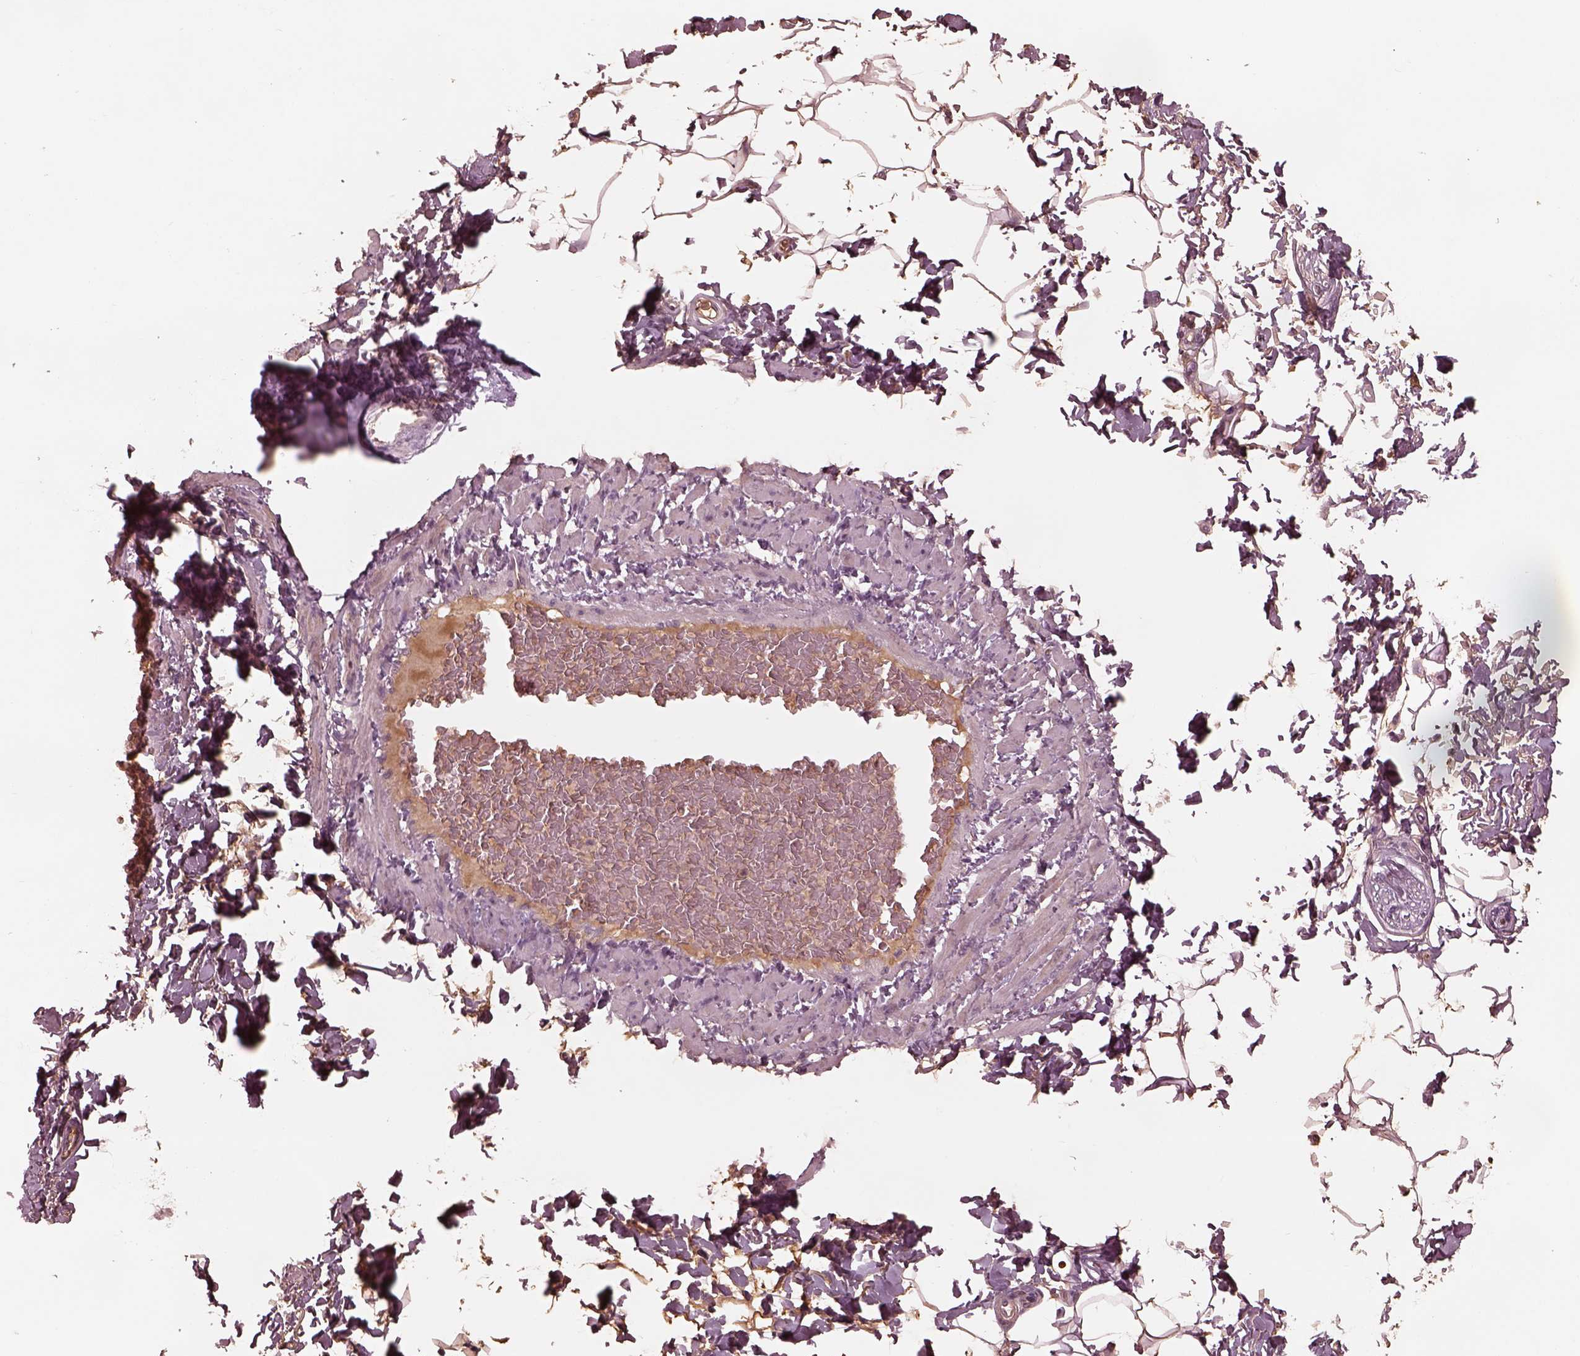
{"staining": {"intensity": "negative", "quantity": "none", "location": "none"}, "tissue": "adipose tissue", "cell_type": "Adipocytes", "image_type": "normal", "snomed": [{"axis": "morphology", "description": "Normal tissue, NOS"}, {"axis": "topography", "description": "Peripheral nerve tissue"}], "caption": "IHC of unremarkable human adipose tissue shows no positivity in adipocytes.", "gene": "TF", "patient": {"sex": "male", "age": 51}}